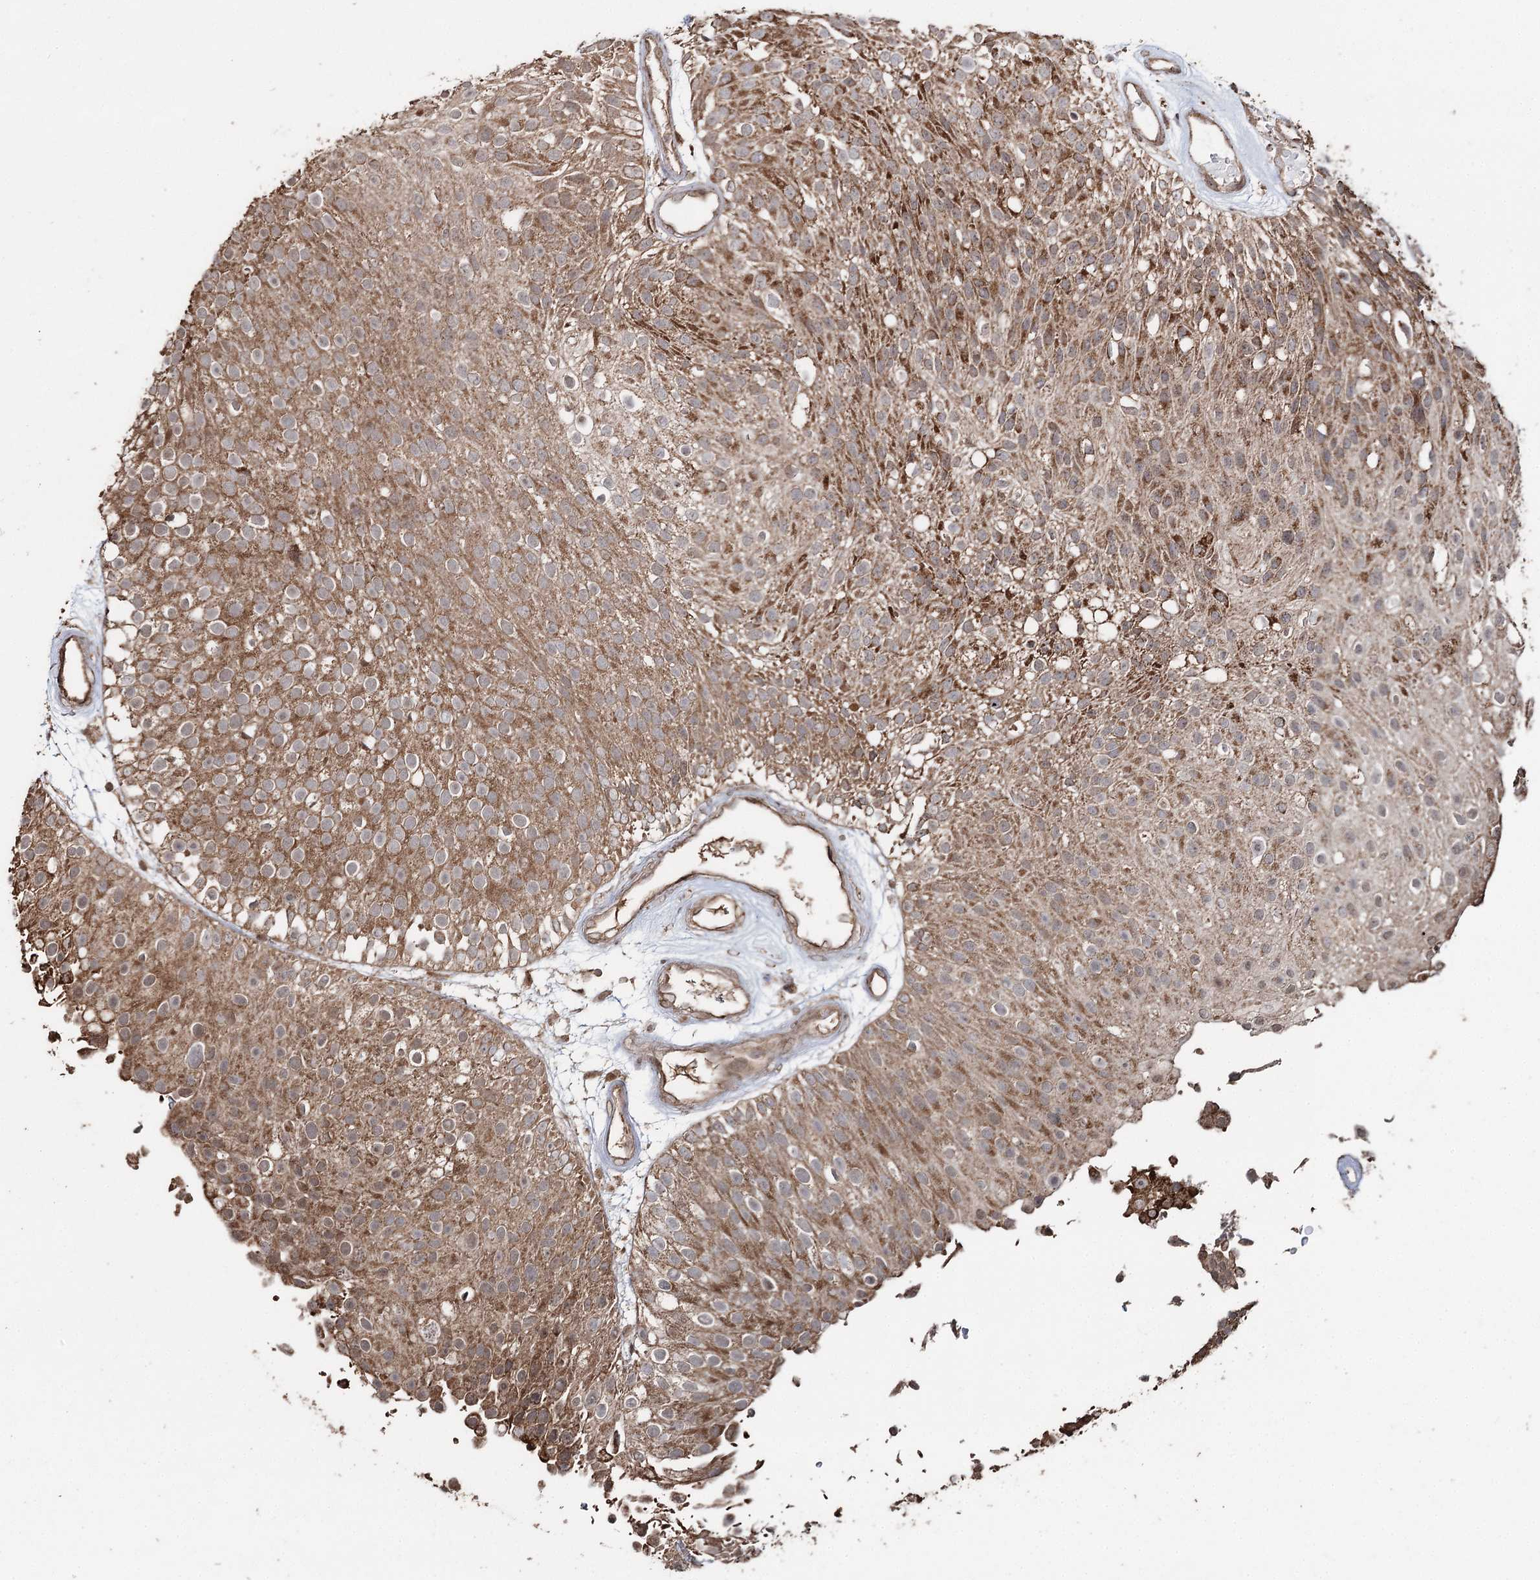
{"staining": {"intensity": "moderate", "quantity": ">75%", "location": "cytoplasmic/membranous"}, "tissue": "urothelial cancer", "cell_type": "Tumor cells", "image_type": "cancer", "snomed": [{"axis": "morphology", "description": "Urothelial carcinoma, Low grade"}, {"axis": "topography", "description": "Urinary bladder"}], "caption": "Urothelial cancer was stained to show a protein in brown. There is medium levels of moderate cytoplasmic/membranous expression in about >75% of tumor cells.", "gene": "SLF2", "patient": {"sex": "male", "age": 78}}